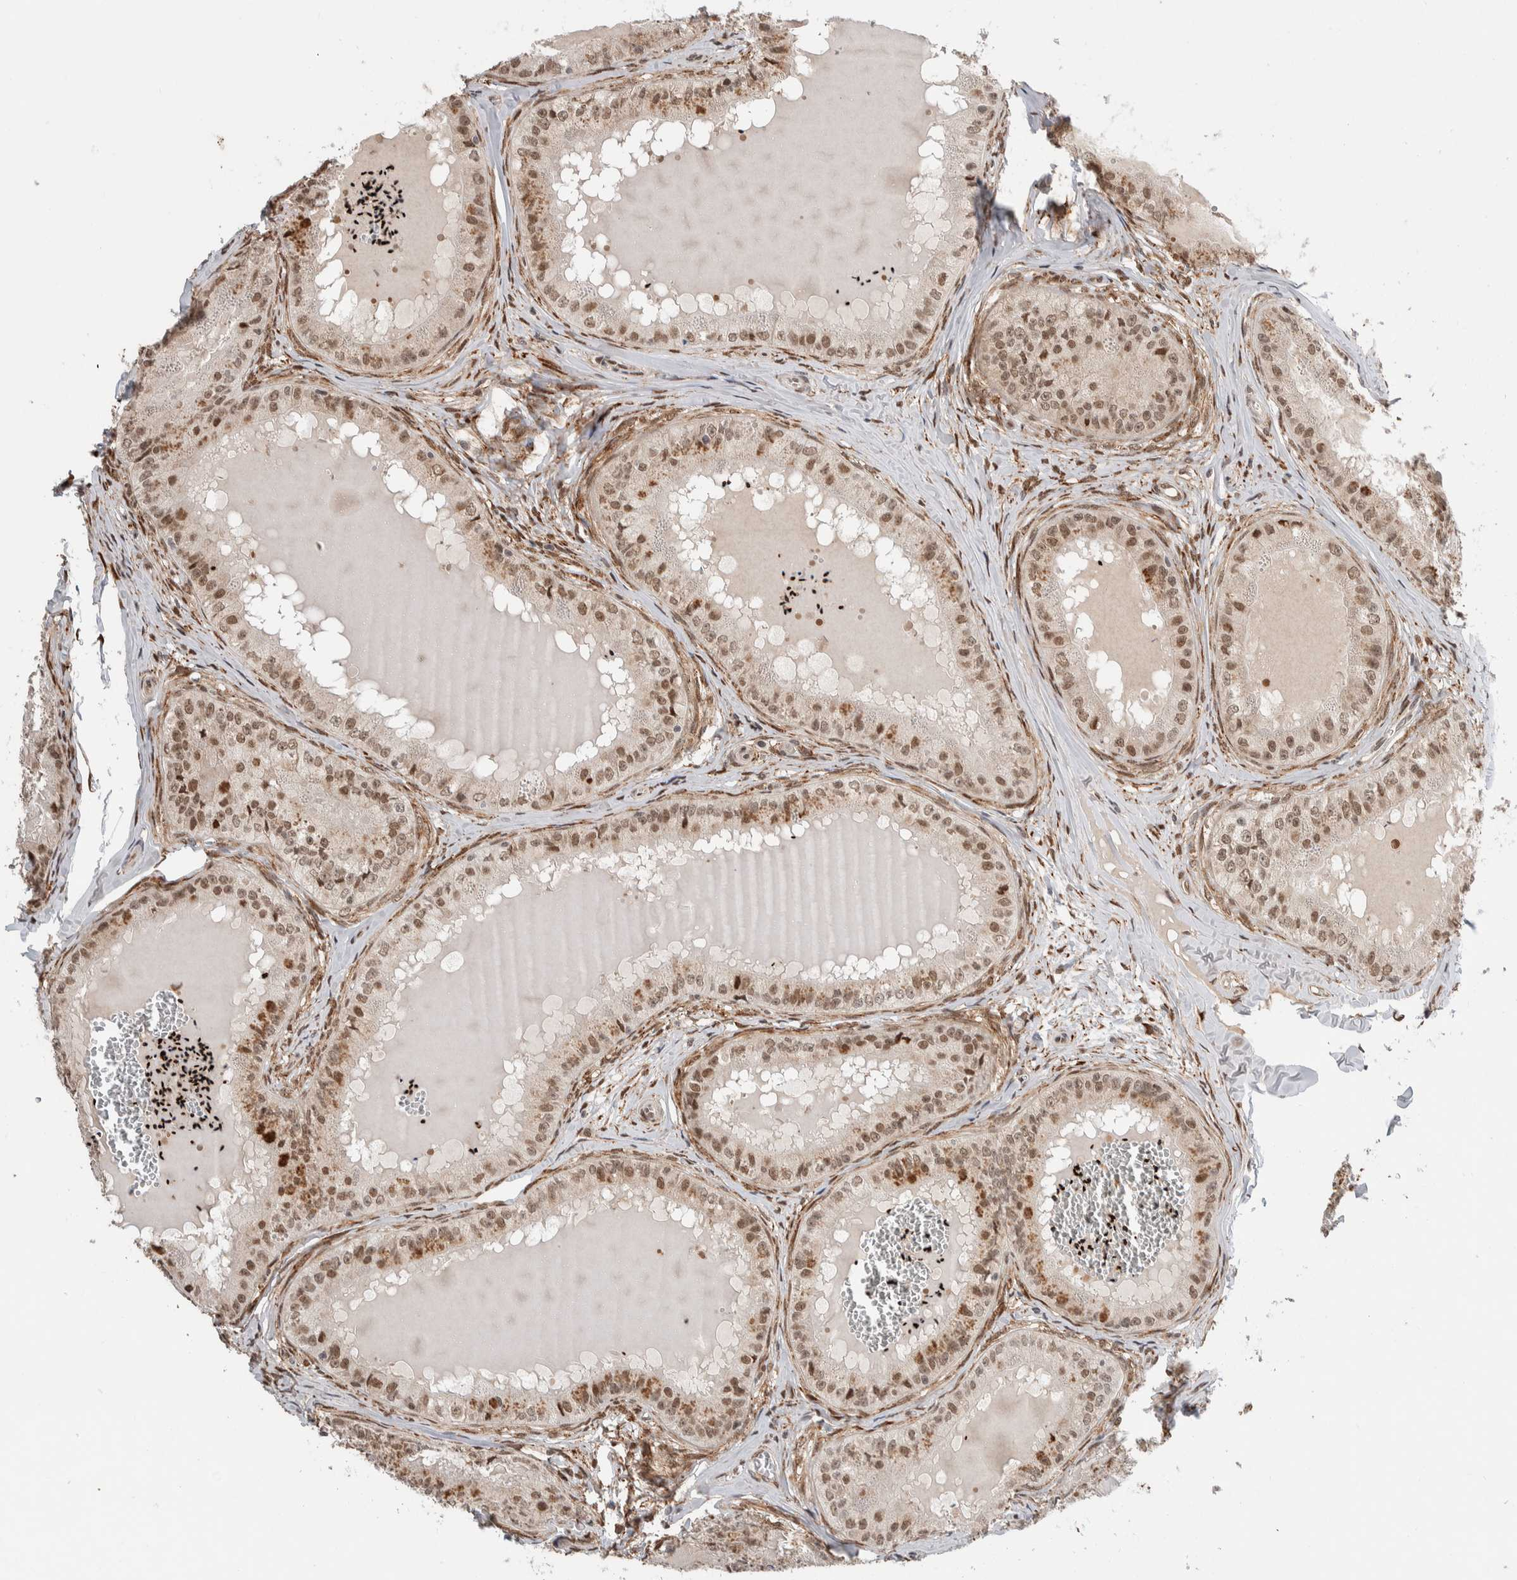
{"staining": {"intensity": "moderate", "quantity": ">75%", "location": "cytoplasmic/membranous,nuclear"}, "tissue": "epididymis", "cell_type": "Glandular cells", "image_type": "normal", "snomed": [{"axis": "morphology", "description": "Normal tissue, NOS"}, {"axis": "topography", "description": "Epididymis"}], "caption": "Benign epididymis was stained to show a protein in brown. There is medium levels of moderate cytoplasmic/membranous,nuclear expression in approximately >75% of glandular cells. Nuclei are stained in blue.", "gene": "TNRC18", "patient": {"sex": "male", "age": 31}}